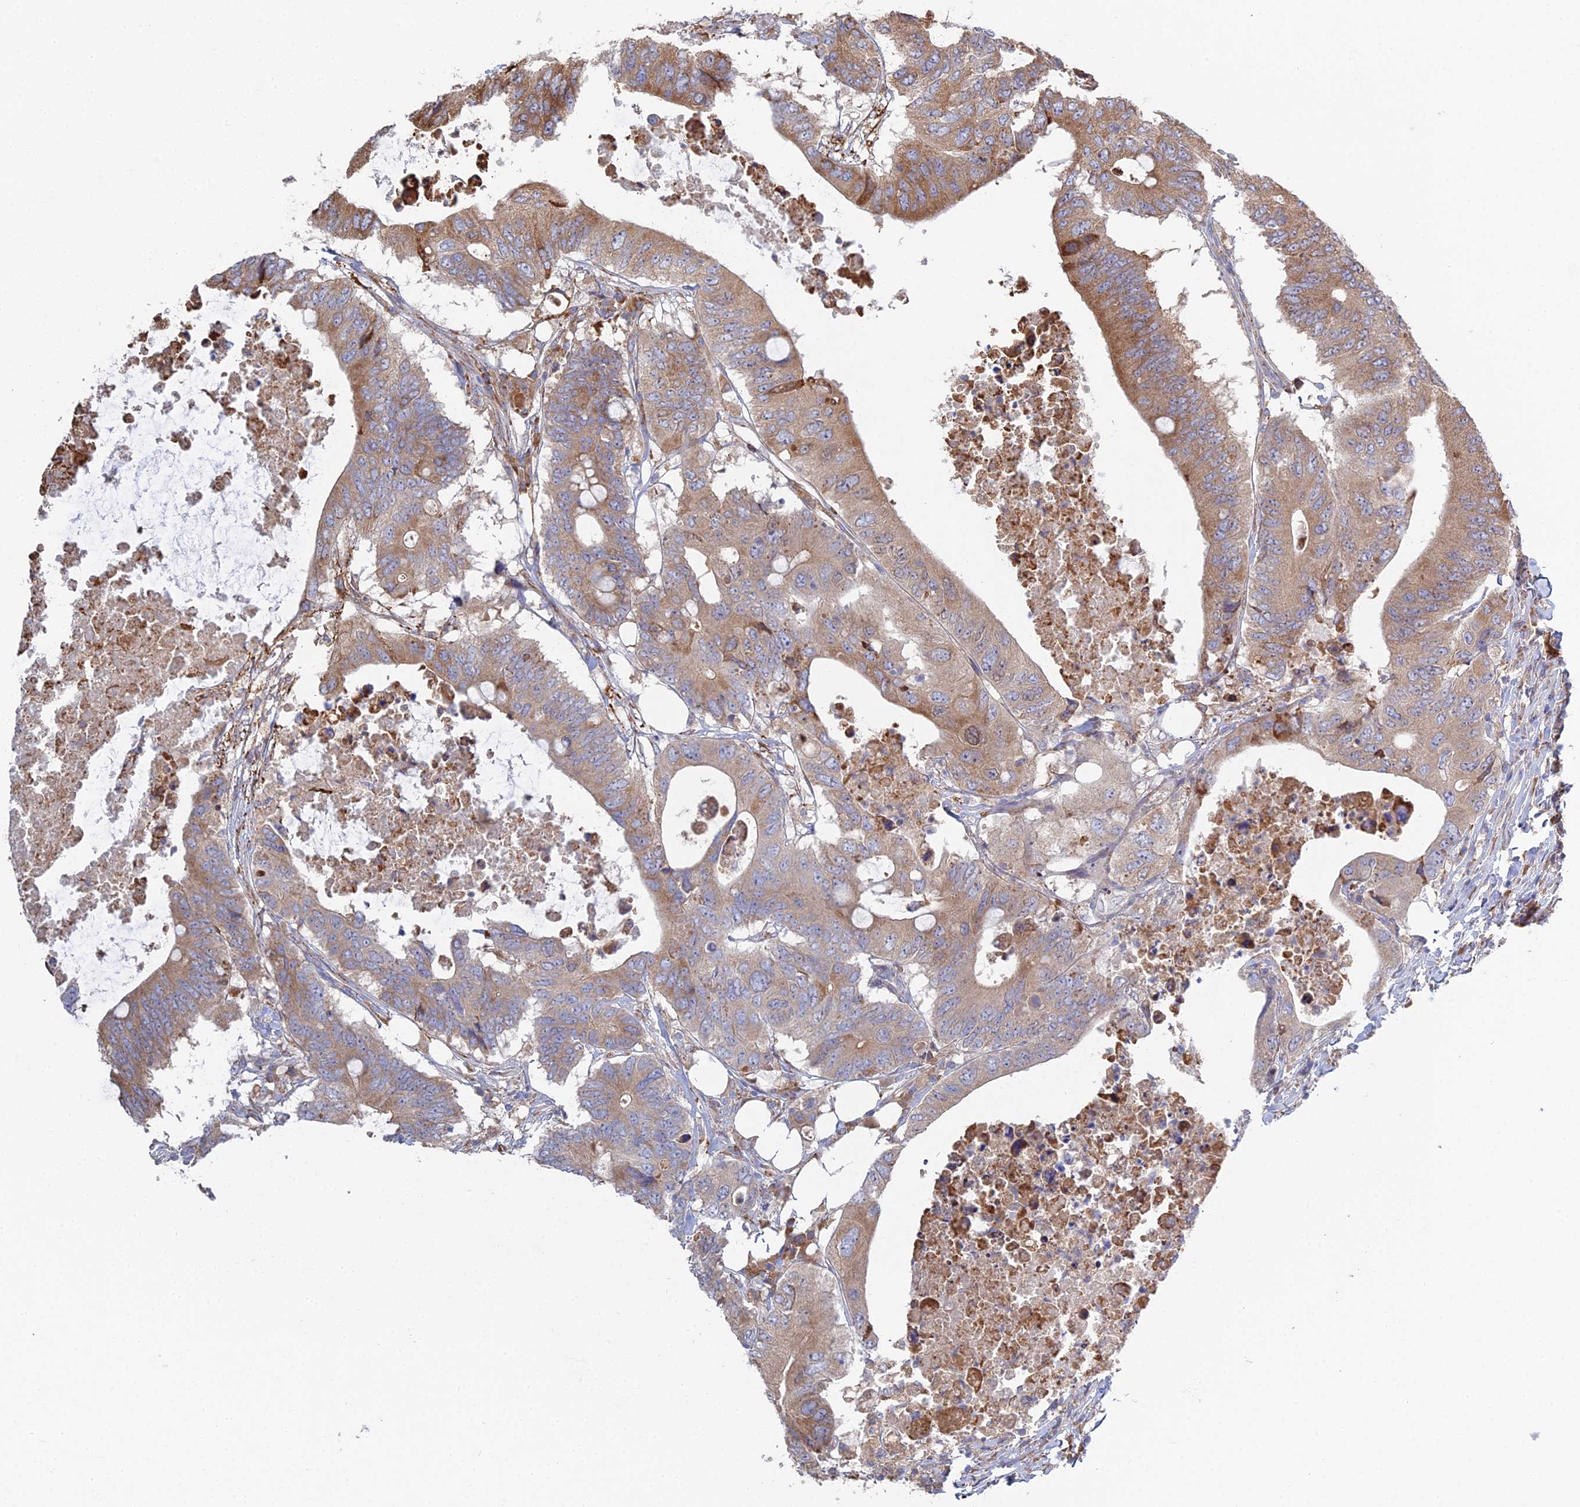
{"staining": {"intensity": "moderate", "quantity": "25%-75%", "location": "cytoplasmic/membranous"}, "tissue": "colorectal cancer", "cell_type": "Tumor cells", "image_type": "cancer", "snomed": [{"axis": "morphology", "description": "Adenocarcinoma, NOS"}, {"axis": "topography", "description": "Colon"}], "caption": "This histopathology image reveals immunohistochemistry (IHC) staining of adenocarcinoma (colorectal), with medium moderate cytoplasmic/membranous staining in about 25%-75% of tumor cells.", "gene": "TRAPPC6A", "patient": {"sex": "male", "age": 71}}